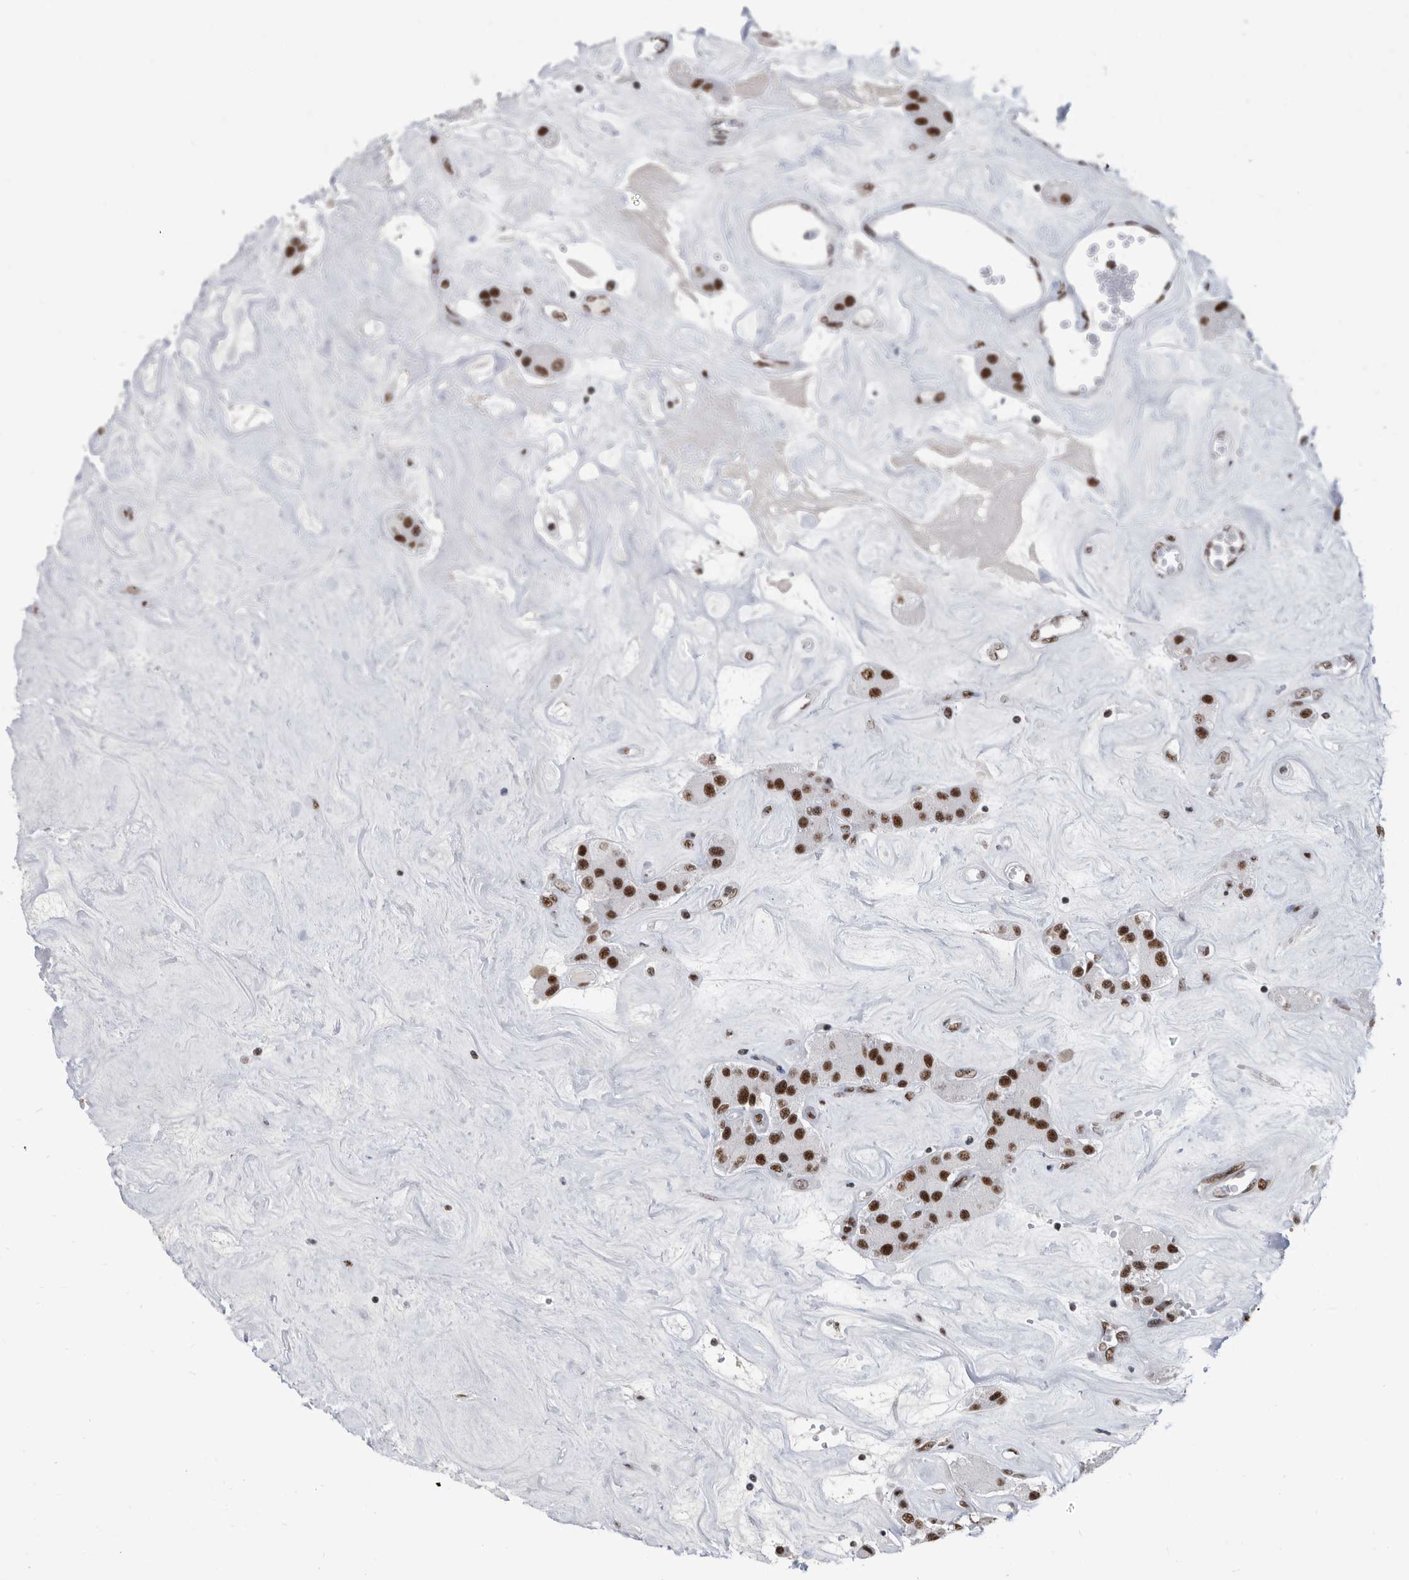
{"staining": {"intensity": "strong", "quantity": ">75%", "location": "nuclear"}, "tissue": "carcinoid", "cell_type": "Tumor cells", "image_type": "cancer", "snomed": [{"axis": "morphology", "description": "Carcinoid, malignant, NOS"}, {"axis": "topography", "description": "Pancreas"}], "caption": "Immunohistochemical staining of human malignant carcinoid exhibits high levels of strong nuclear protein positivity in about >75% of tumor cells. (IHC, brightfield microscopy, high magnification).", "gene": "SF3A1", "patient": {"sex": "male", "age": 41}}